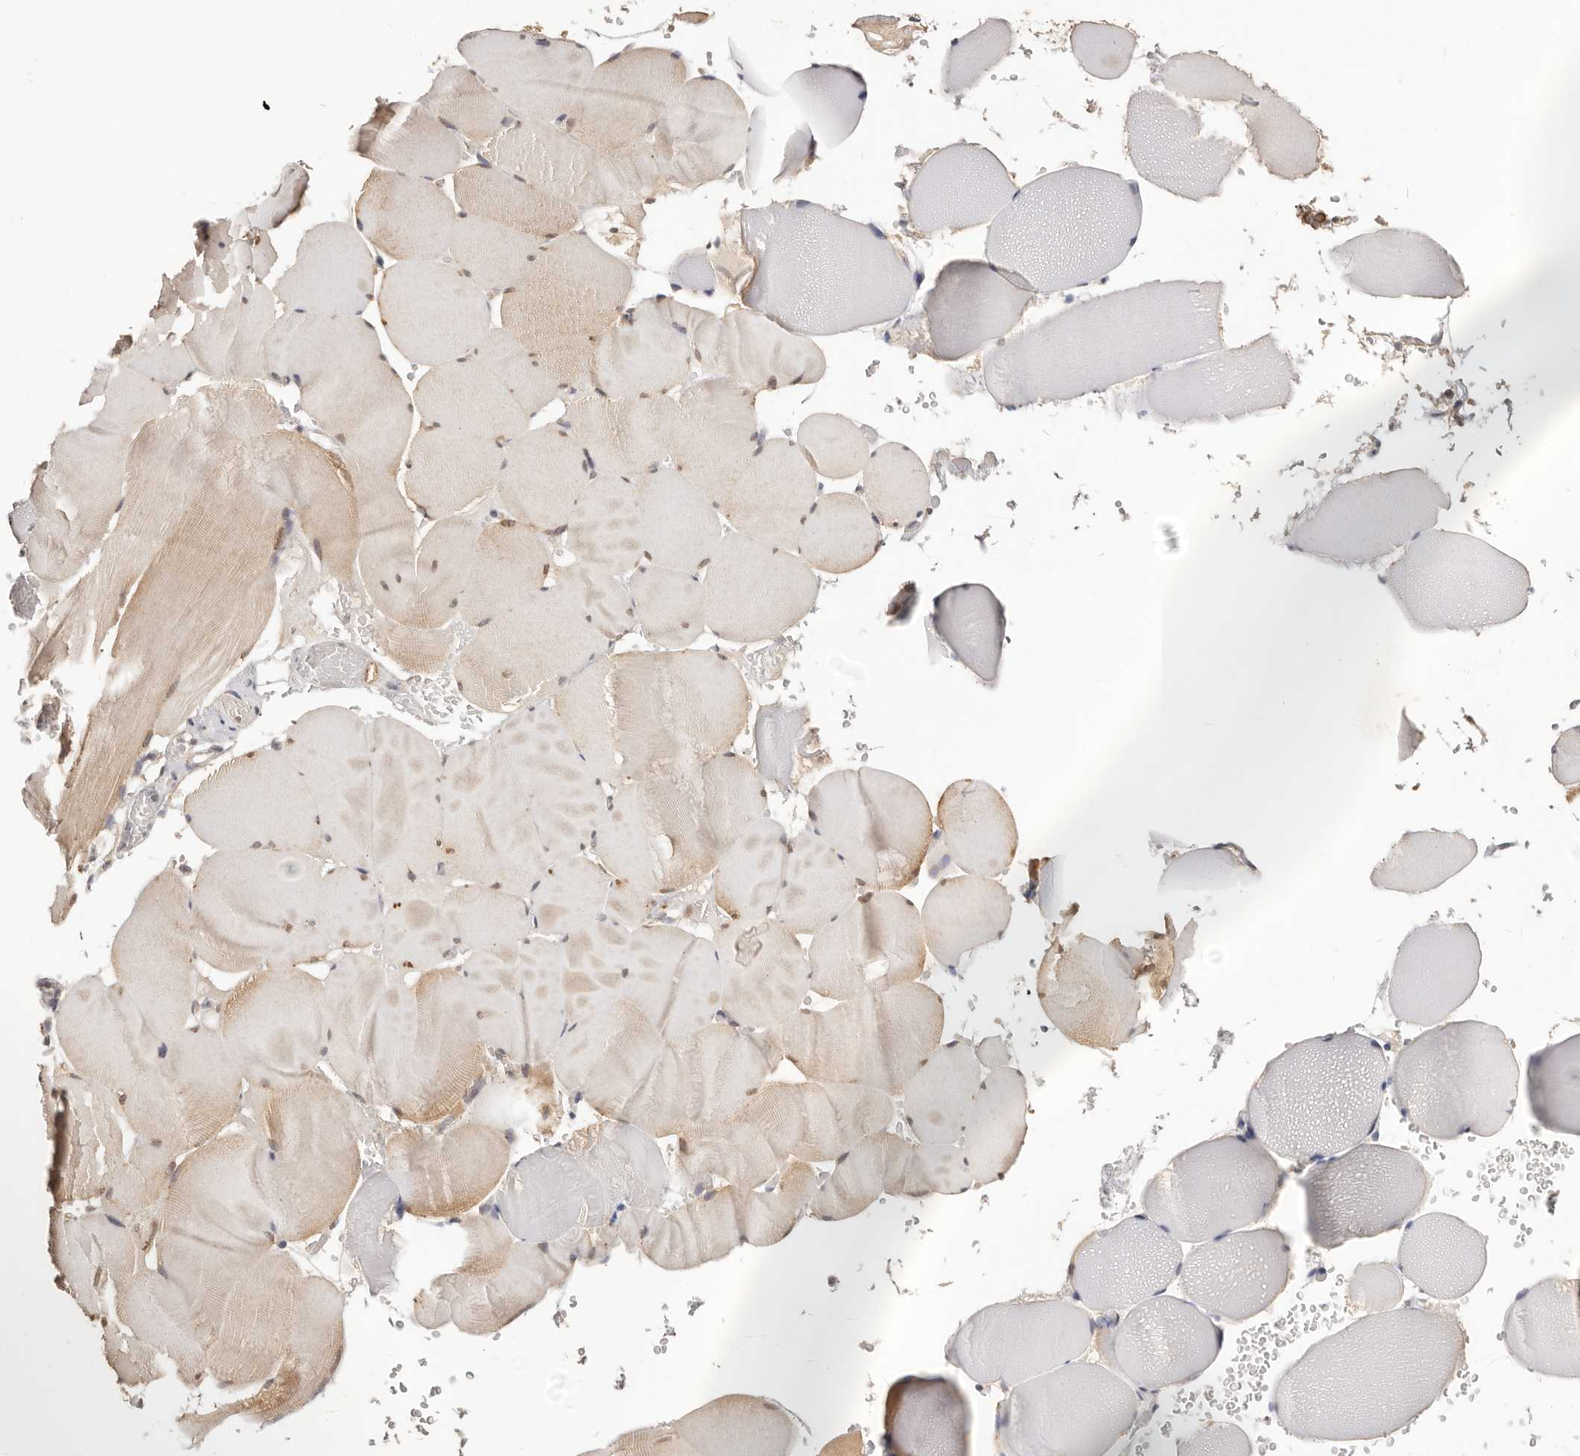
{"staining": {"intensity": "moderate", "quantity": "25%-75%", "location": "cytoplasmic/membranous,nuclear"}, "tissue": "skeletal muscle", "cell_type": "Myocytes", "image_type": "normal", "snomed": [{"axis": "morphology", "description": "Normal tissue, NOS"}, {"axis": "topography", "description": "Skeletal muscle"}], "caption": "A brown stain labels moderate cytoplasmic/membranous,nuclear expression of a protein in myocytes of benign human skeletal muscle. The staining is performed using DAB (3,3'-diaminobenzidine) brown chromogen to label protein expression. The nuclei are counter-stained blue using hematoxylin.", "gene": "TSPAN13", "patient": {"sex": "male", "age": 62}}